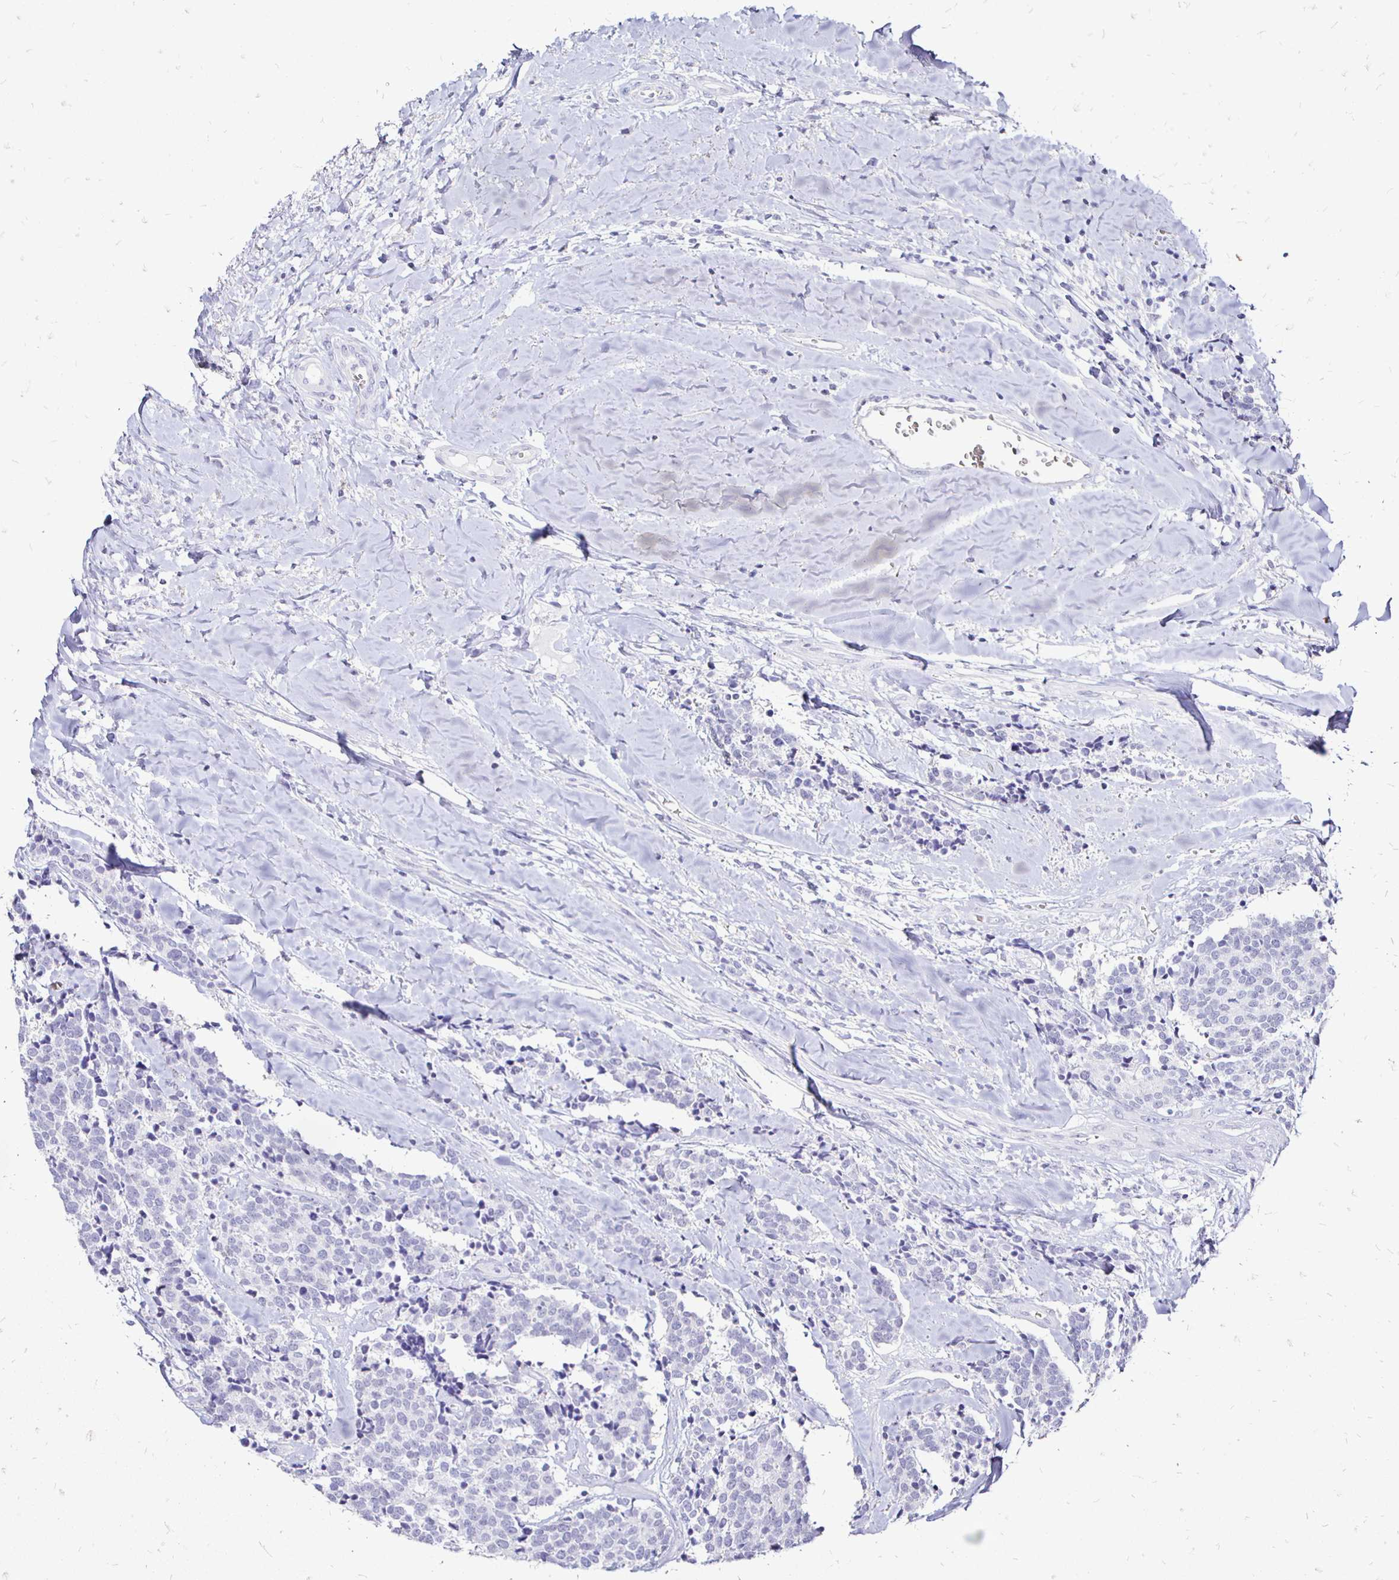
{"staining": {"intensity": "negative", "quantity": "none", "location": "none"}, "tissue": "carcinoid", "cell_type": "Tumor cells", "image_type": "cancer", "snomed": [{"axis": "morphology", "description": "Carcinoid, malignant, NOS"}, {"axis": "topography", "description": "Skin"}], "caption": "An immunohistochemistry image of carcinoid (malignant) is shown. There is no staining in tumor cells of carcinoid (malignant). The staining is performed using DAB brown chromogen with nuclei counter-stained in using hematoxylin.", "gene": "IRGC", "patient": {"sex": "female", "age": 79}}